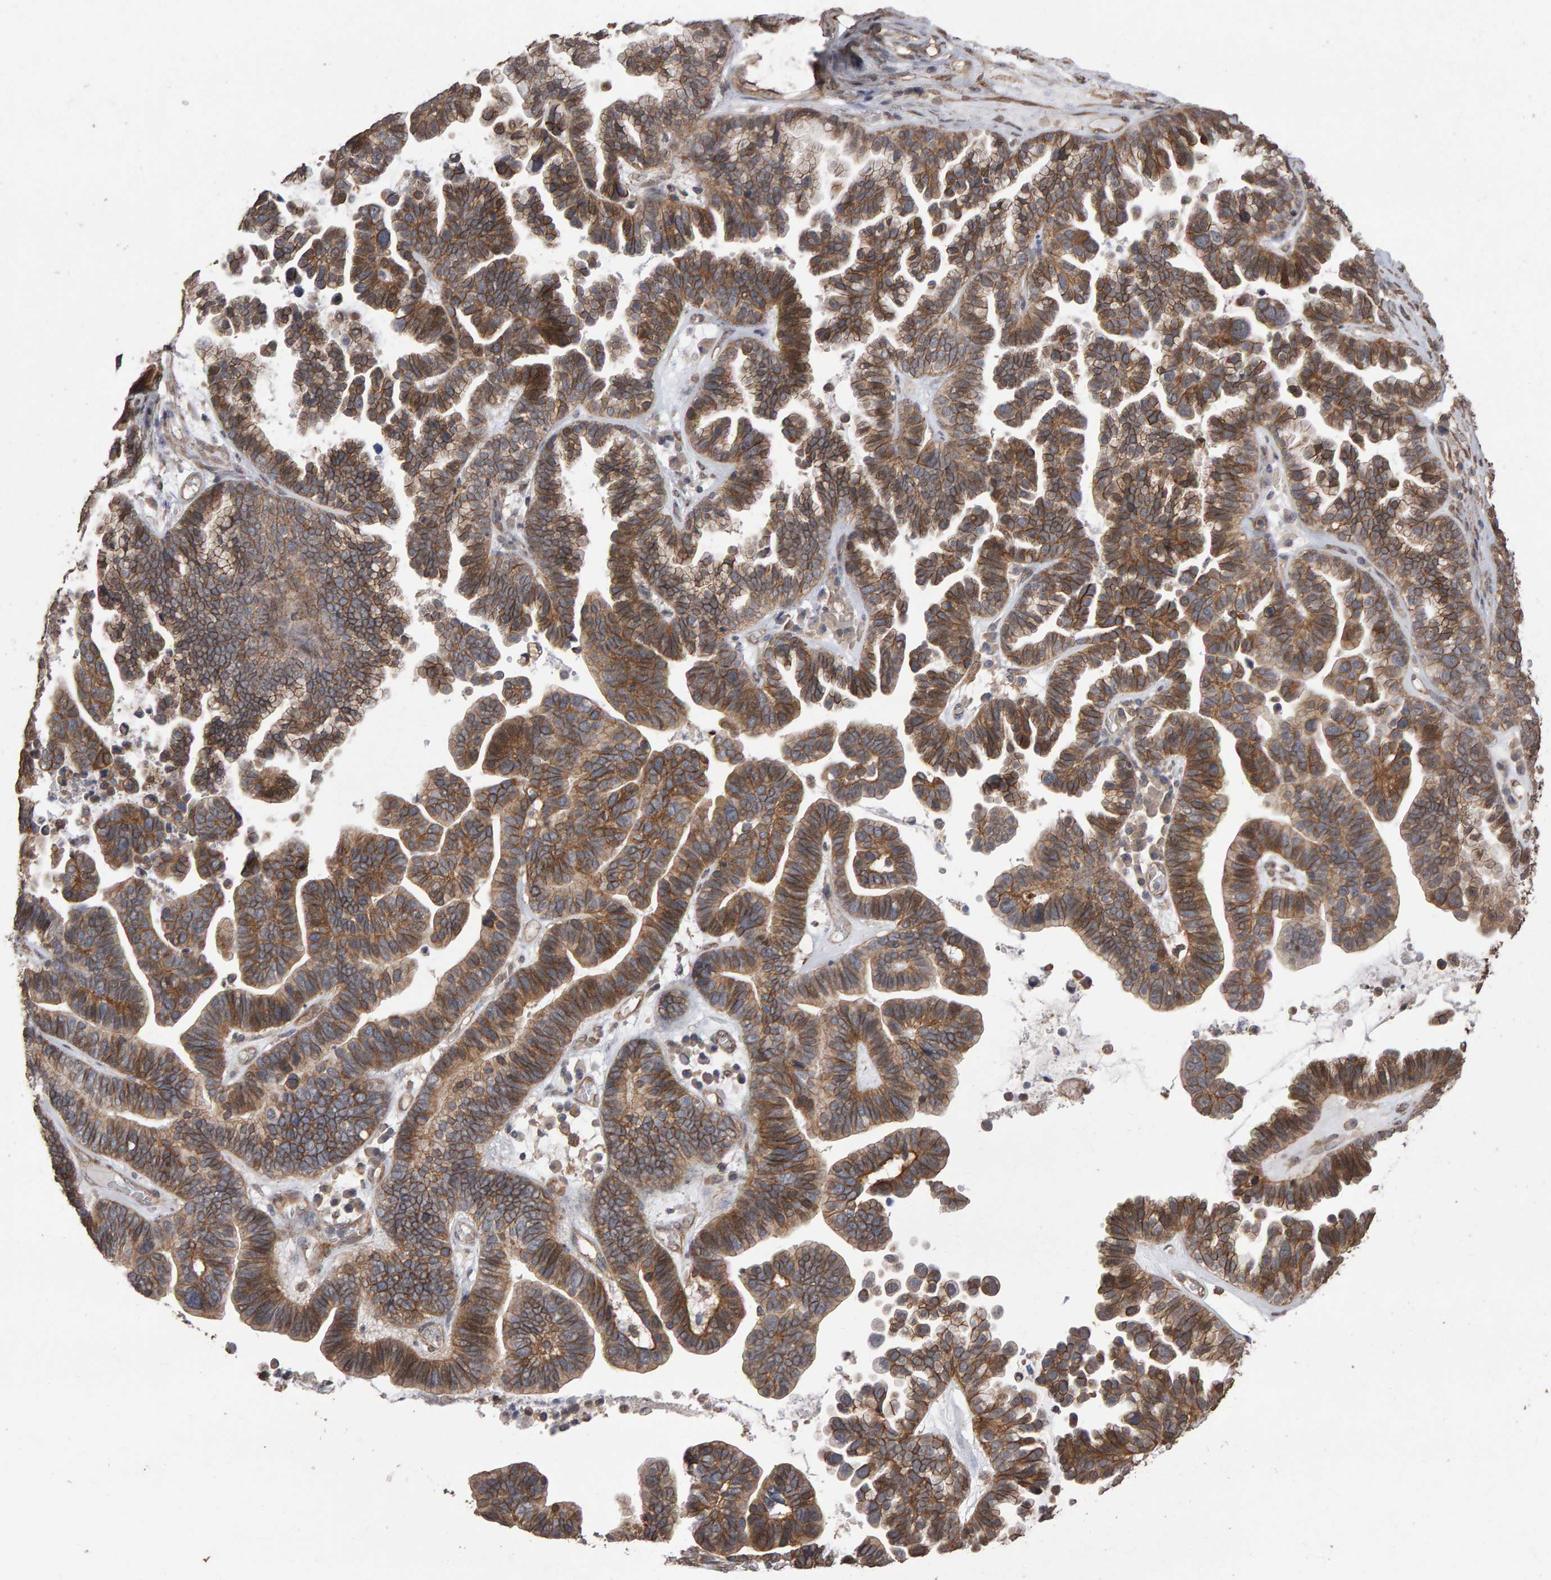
{"staining": {"intensity": "moderate", "quantity": ">75%", "location": "cytoplasmic/membranous"}, "tissue": "ovarian cancer", "cell_type": "Tumor cells", "image_type": "cancer", "snomed": [{"axis": "morphology", "description": "Cystadenocarcinoma, serous, NOS"}, {"axis": "topography", "description": "Ovary"}], "caption": "There is medium levels of moderate cytoplasmic/membranous expression in tumor cells of ovarian cancer (serous cystadenocarcinoma), as demonstrated by immunohistochemical staining (brown color).", "gene": "SCRIB", "patient": {"sex": "female", "age": 56}}